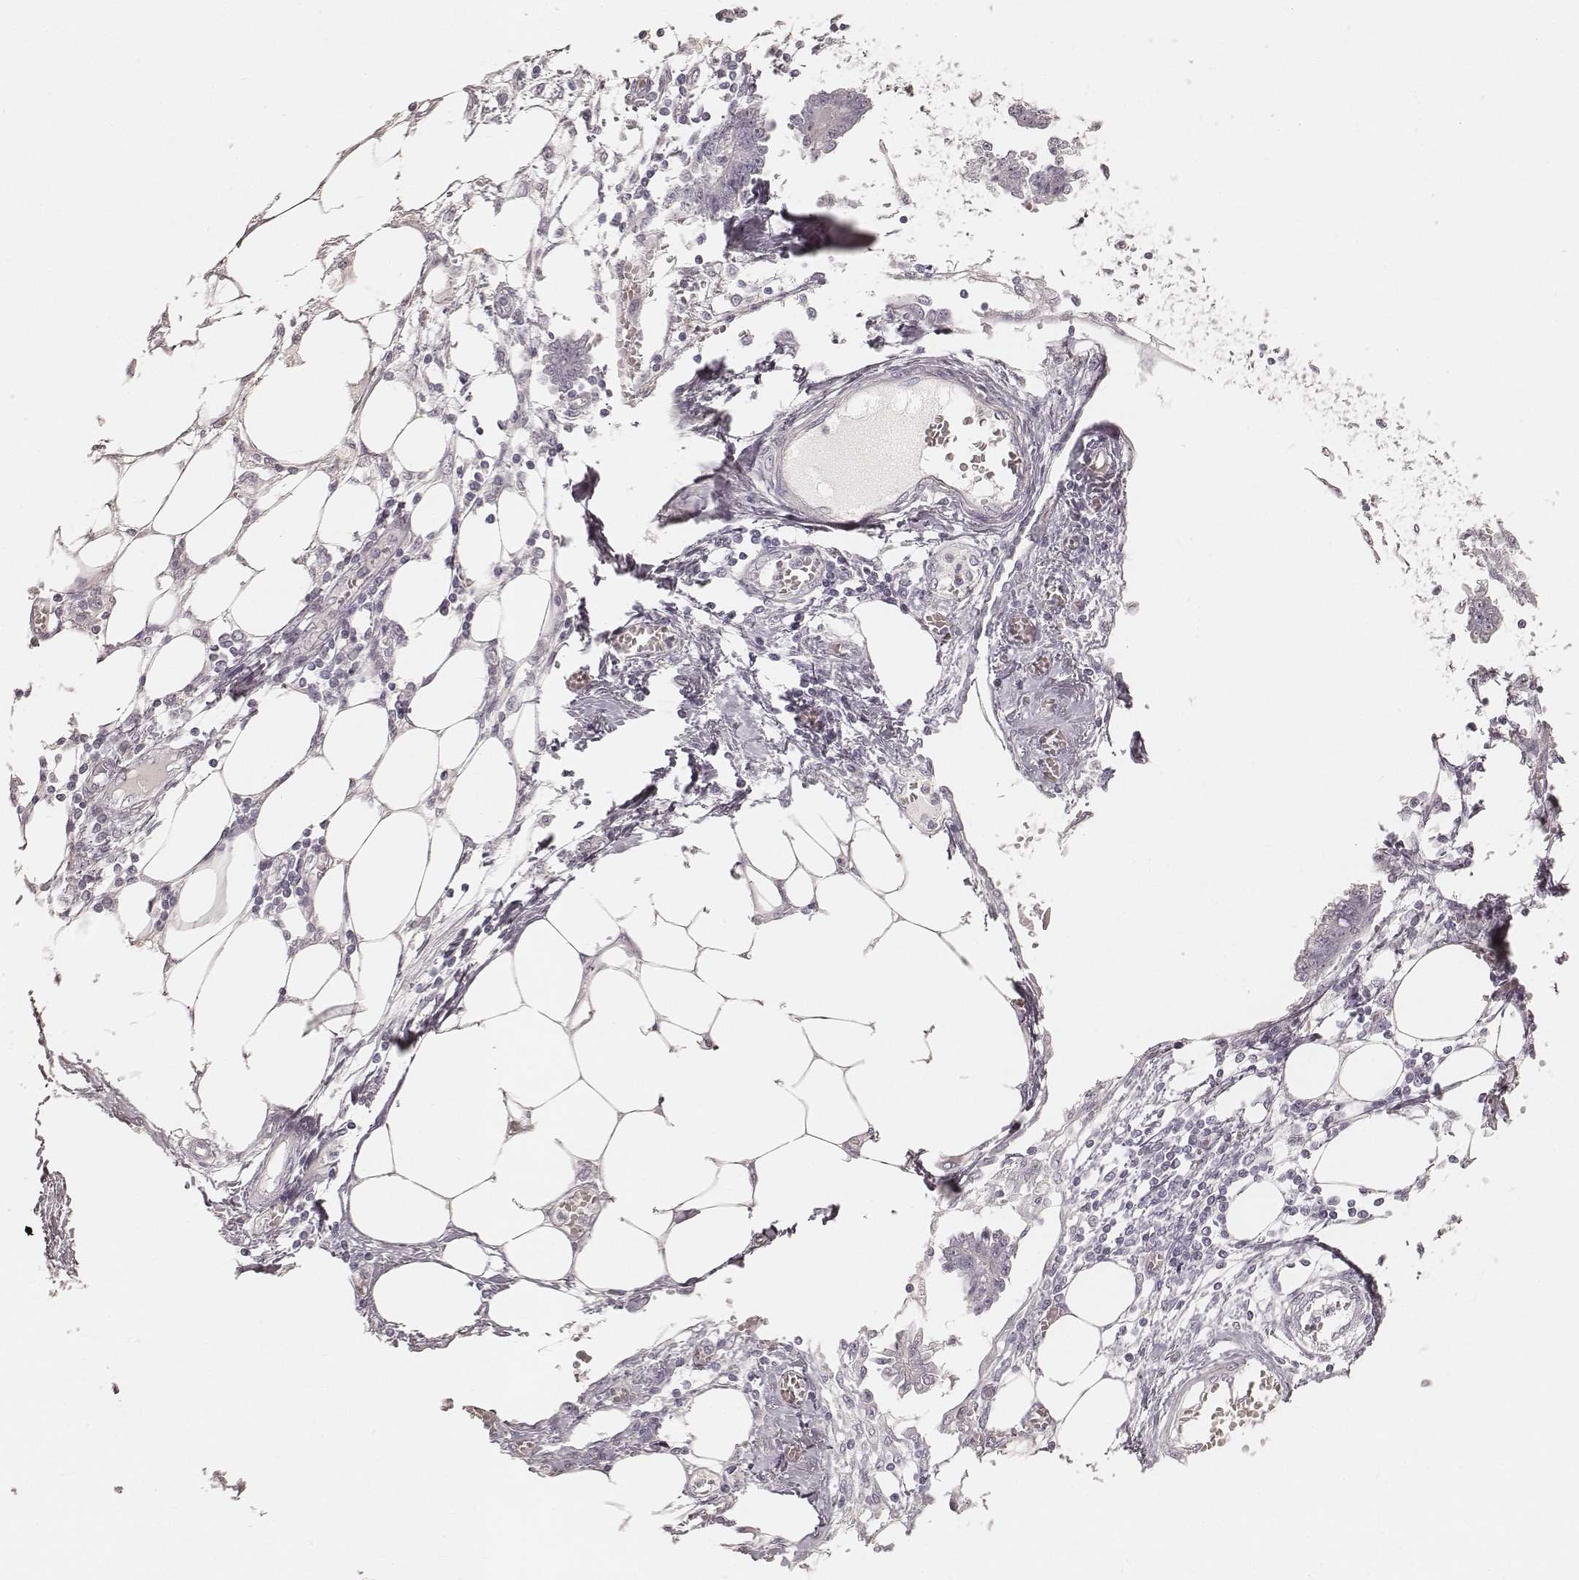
{"staining": {"intensity": "negative", "quantity": "none", "location": "none"}, "tissue": "endometrial cancer", "cell_type": "Tumor cells", "image_type": "cancer", "snomed": [{"axis": "morphology", "description": "Adenocarcinoma, NOS"}, {"axis": "morphology", "description": "Adenocarcinoma, metastatic, NOS"}, {"axis": "topography", "description": "Adipose tissue"}, {"axis": "topography", "description": "Endometrium"}], "caption": "DAB (3,3'-diaminobenzidine) immunohistochemical staining of endometrial cancer displays no significant positivity in tumor cells. (DAB (3,3'-diaminobenzidine) immunohistochemistry visualized using brightfield microscopy, high magnification).", "gene": "KRT26", "patient": {"sex": "female", "age": 67}}